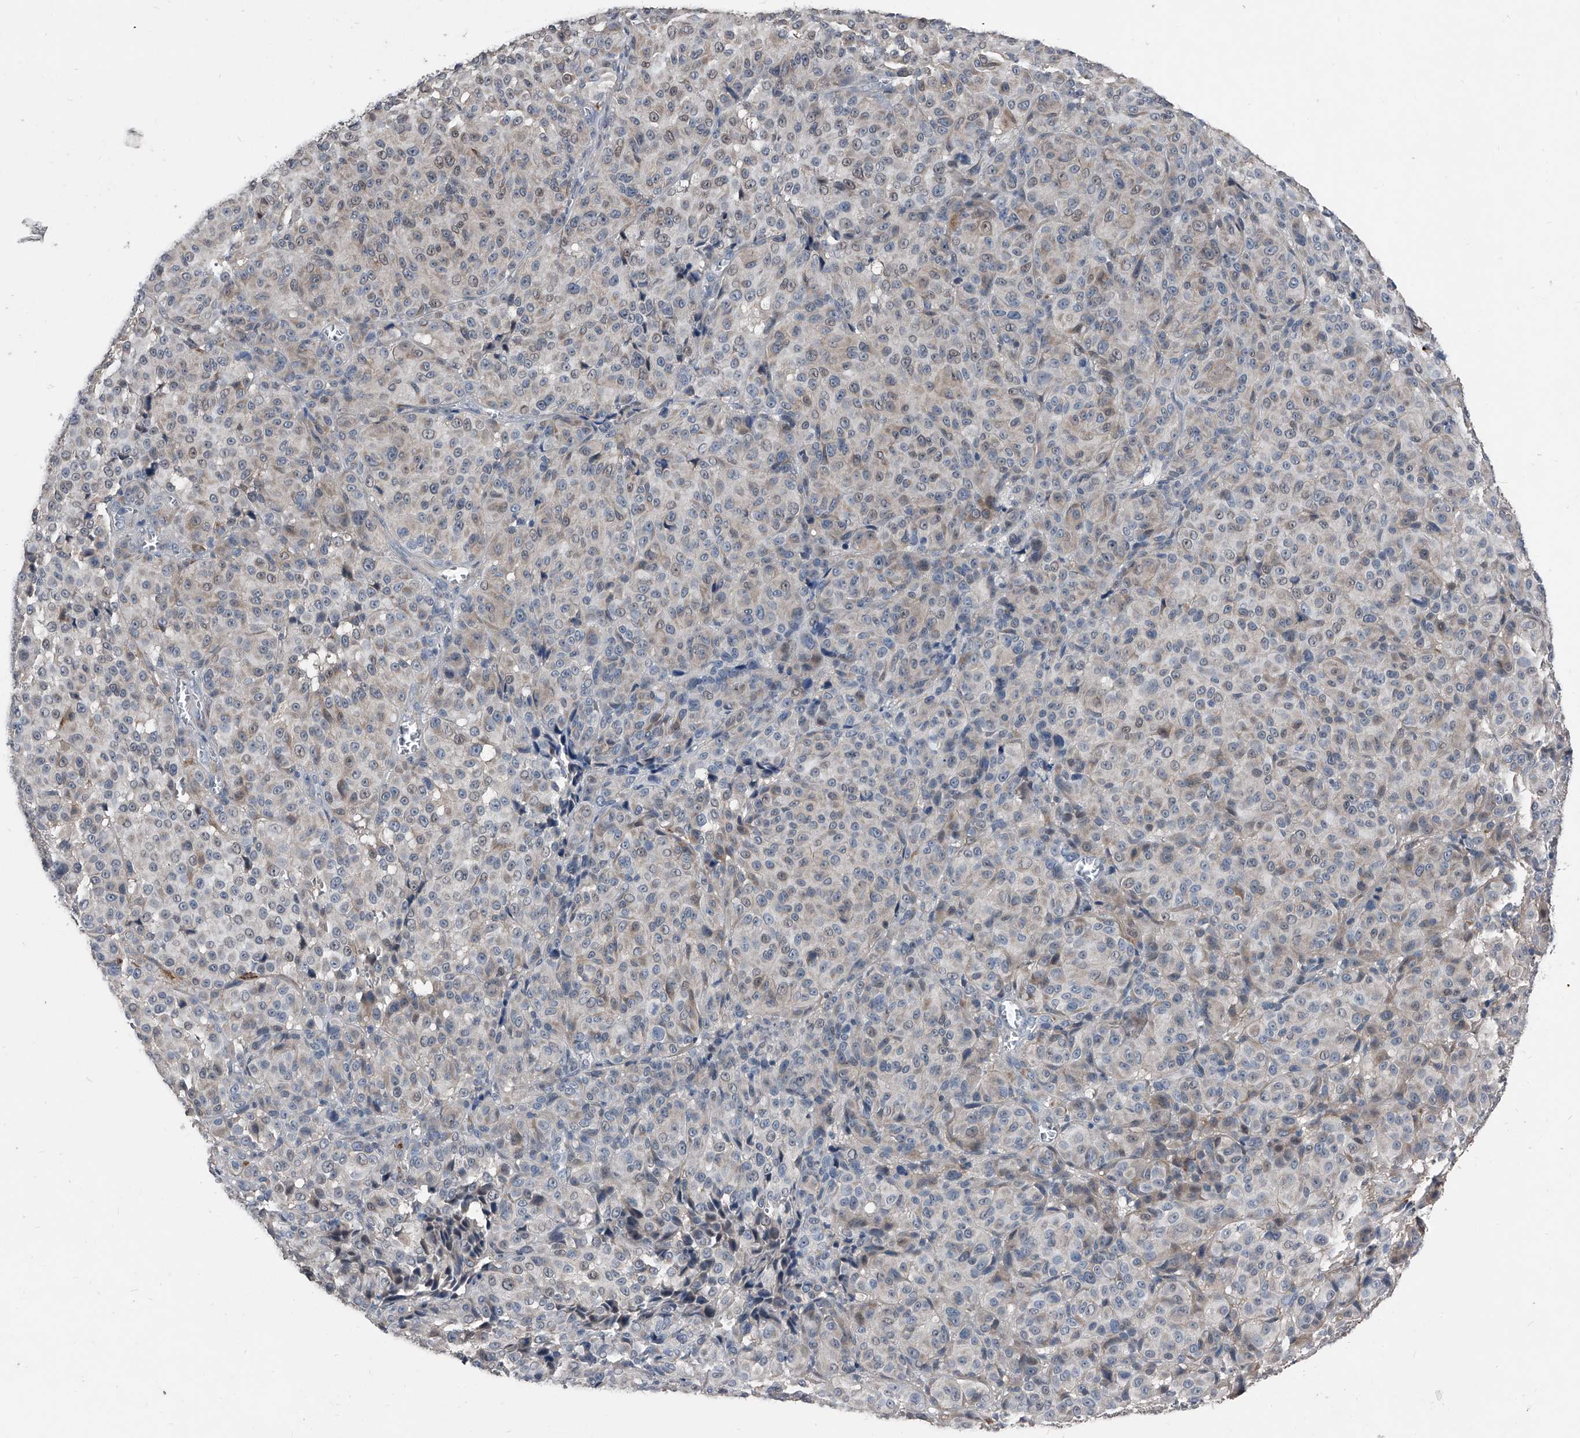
{"staining": {"intensity": "weak", "quantity": "<25%", "location": "nuclear"}, "tissue": "melanoma", "cell_type": "Tumor cells", "image_type": "cancer", "snomed": [{"axis": "morphology", "description": "Malignant melanoma, NOS"}, {"axis": "topography", "description": "Skin"}], "caption": "Immunohistochemical staining of human malignant melanoma exhibits no significant expression in tumor cells.", "gene": "PHACTR1", "patient": {"sex": "male", "age": 73}}